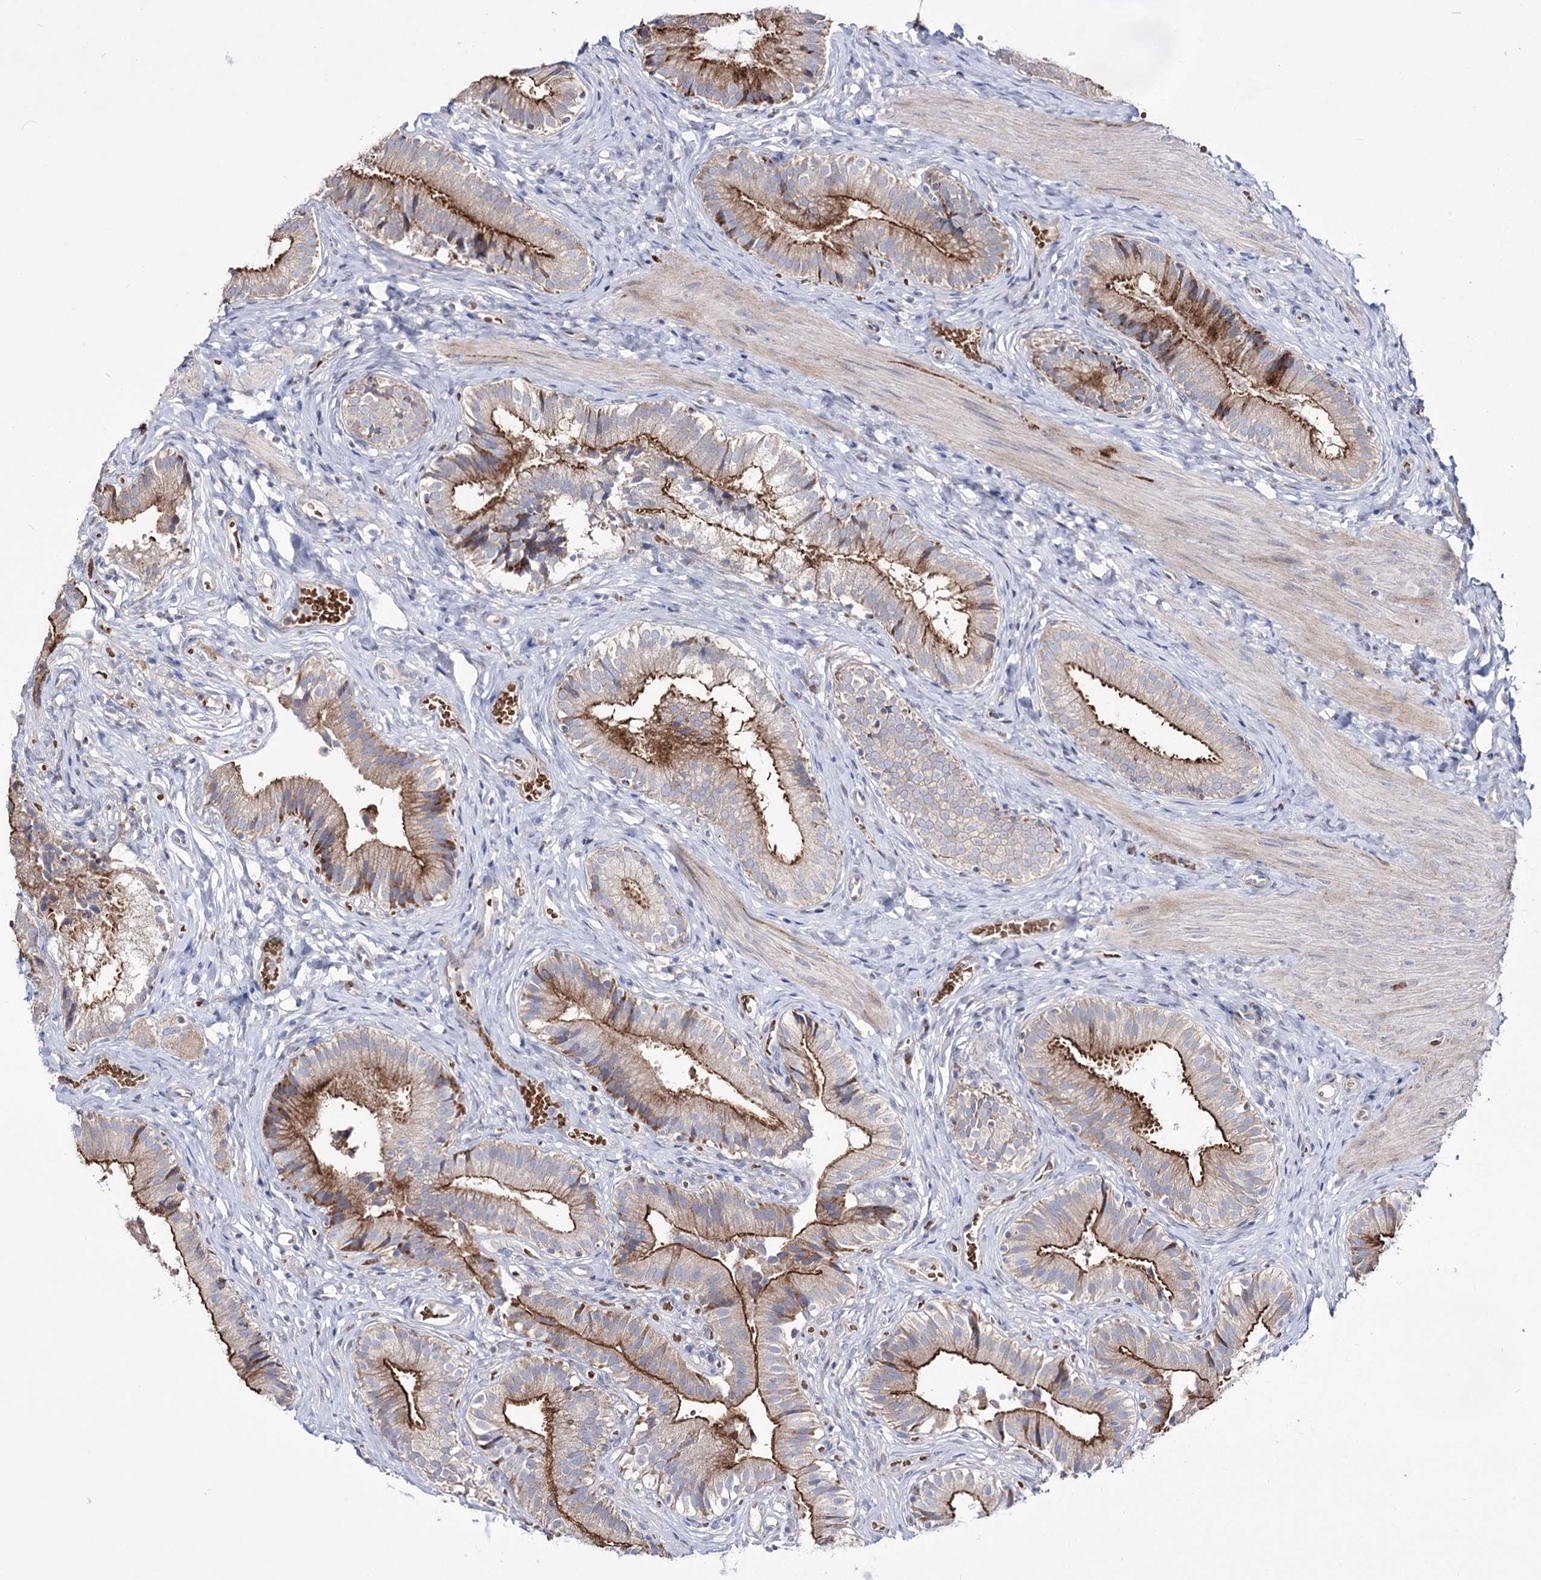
{"staining": {"intensity": "strong", "quantity": ">75%", "location": "cytoplasmic/membranous"}, "tissue": "gallbladder", "cell_type": "Glandular cells", "image_type": "normal", "snomed": [{"axis": "morphology", "description": "Normal tissue, NOS"}, {"axis": "topography", "description": "Gallbladder"}], "caption": "Protein staining of benign gallbladder shows strong cytoplasmic/membranous expression in about >75% of glandular cells.", "gene": "OSBPL5", "patient": {"sex": "female", "age": 47}}